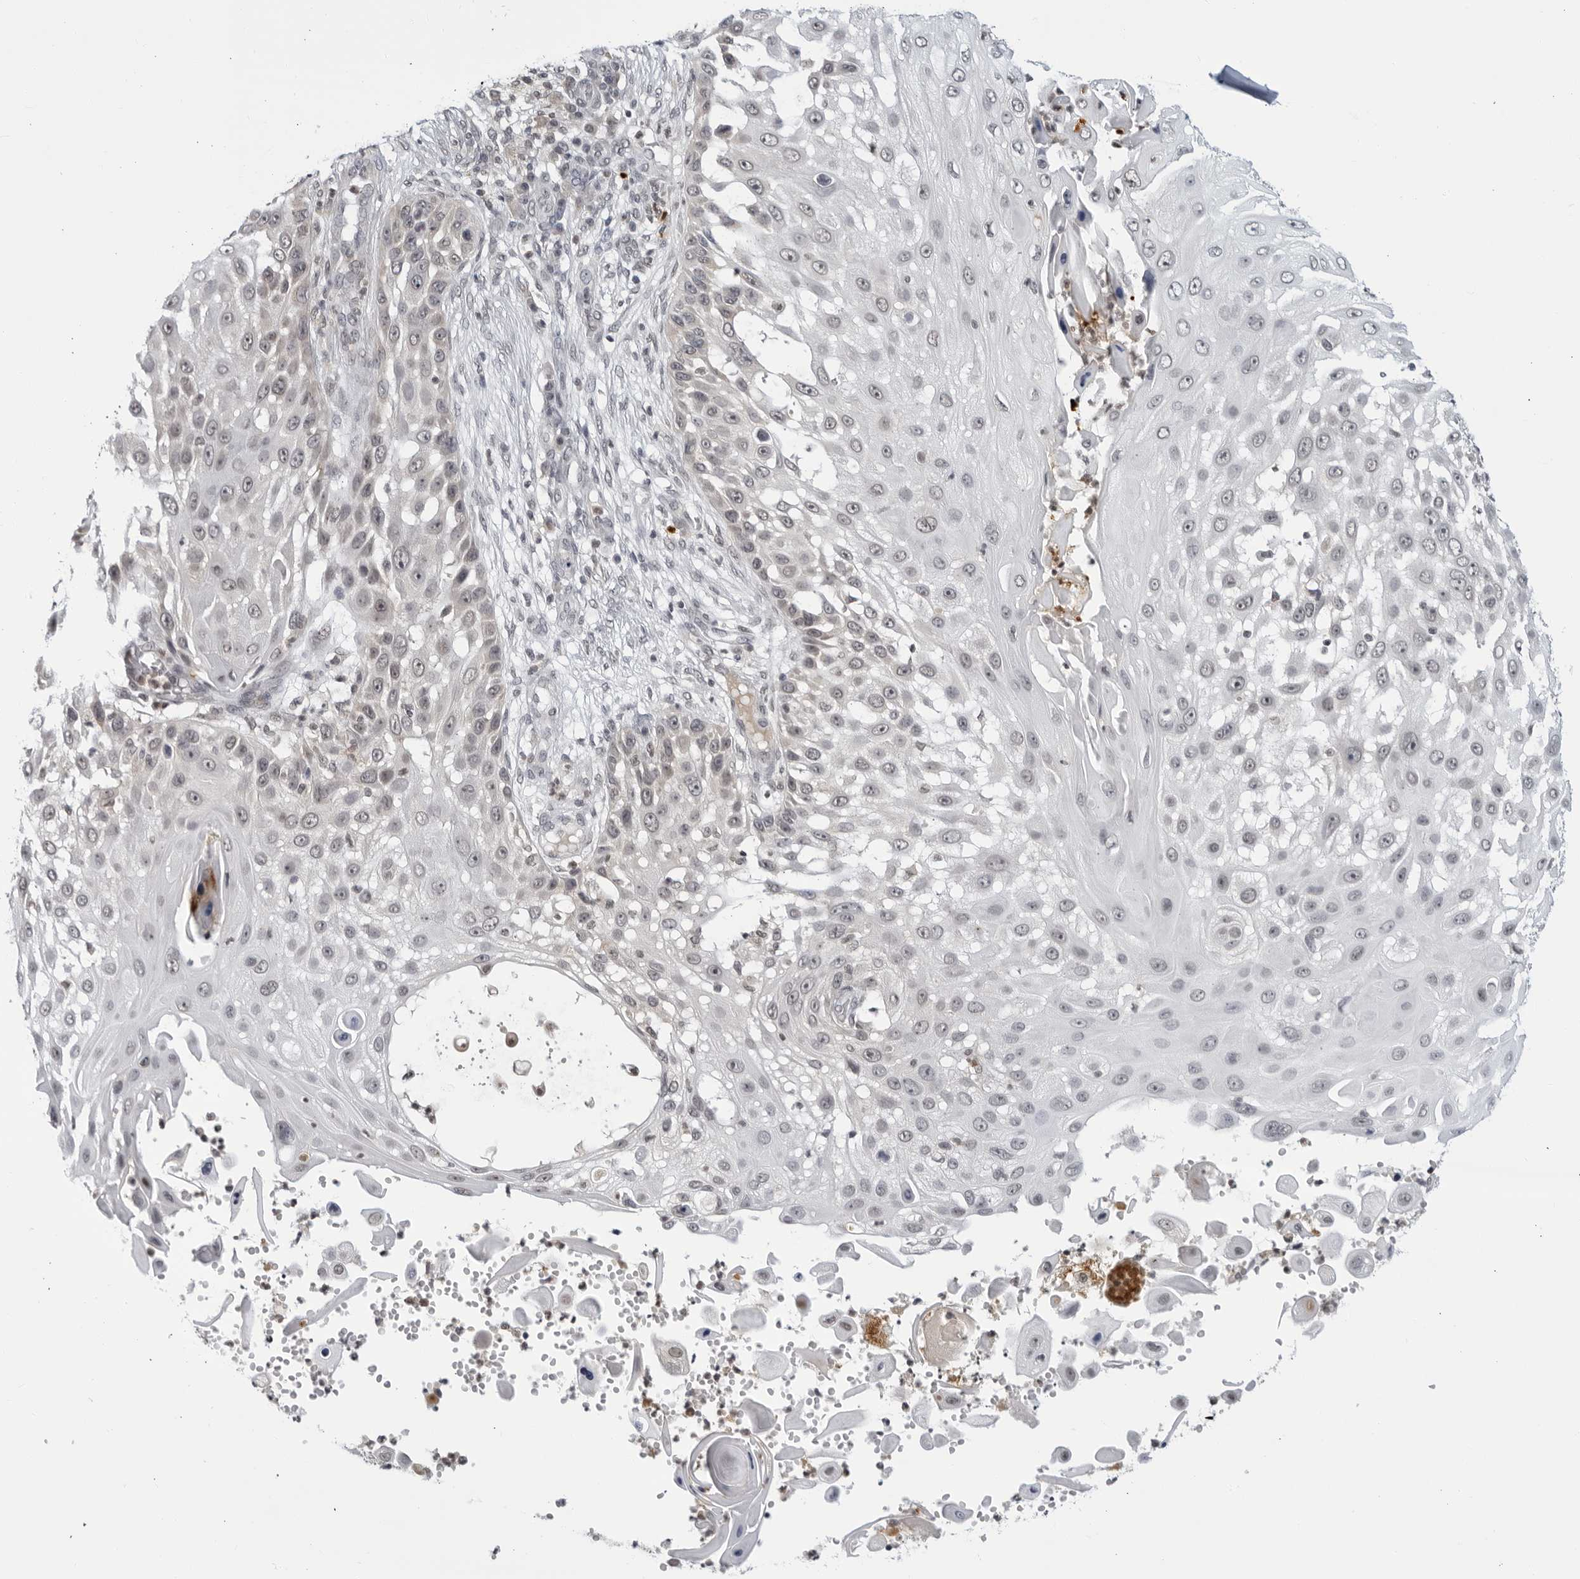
{"staining": {"intensity": "negative", "quantity": "none", "location": "none"}, "tissue": "skin cancer", "cell_type": "Tumor cells", "image_type": "cancer", "snomed": [{"axis": "morphology", "description": "Squamous cell carcinoma, NOS"}, {"axis": "topography", "description": "Skin"}], "caption": "Tumor cells show no significant protein positivity in squamous cell carcinoma (skin).", "gene": "CC2D1B", "patient": {"sex": "female", "age": 44}}